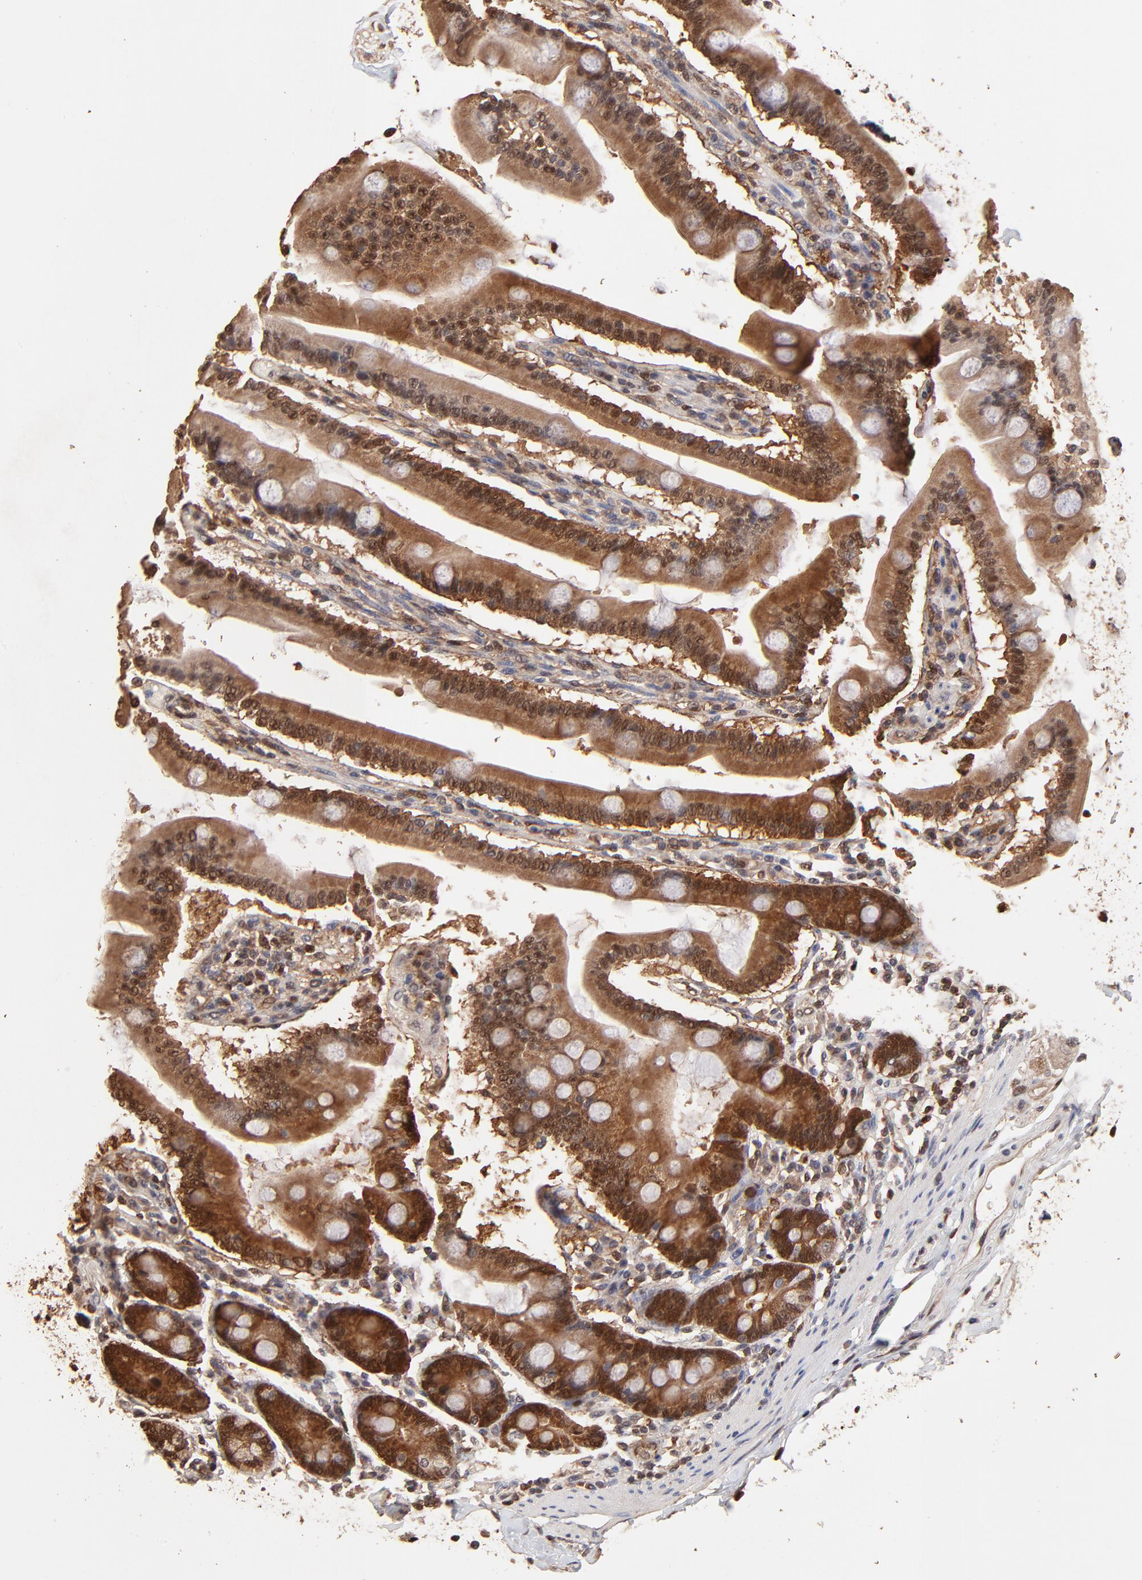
{"staining": {"intensity": "moderate", "quantity": ">75%", "location": "cytoplasmic/membranous,nuclear"}, "tissue": "duodenum", "cell_type": "Glandular cells", "image_type": "normal", "snomed": [{"axis": "morphology", "description": "Normal tissue, NOS"}, {"axis": "topography", "description": "Duodenum"}], "caption": "Immunohistochemical staining of normal human duodenum exhibits medium levels of moderate cytoplasmic/membranous,nuclear positivity in approximately >75% of glandular cells. (Stains: DAB in brown, nuclei in blue, Microscopy: brightfield microscopy at high magnification).", "gene": "CASP1", "patient": {"sex": "female", "age": 64}}